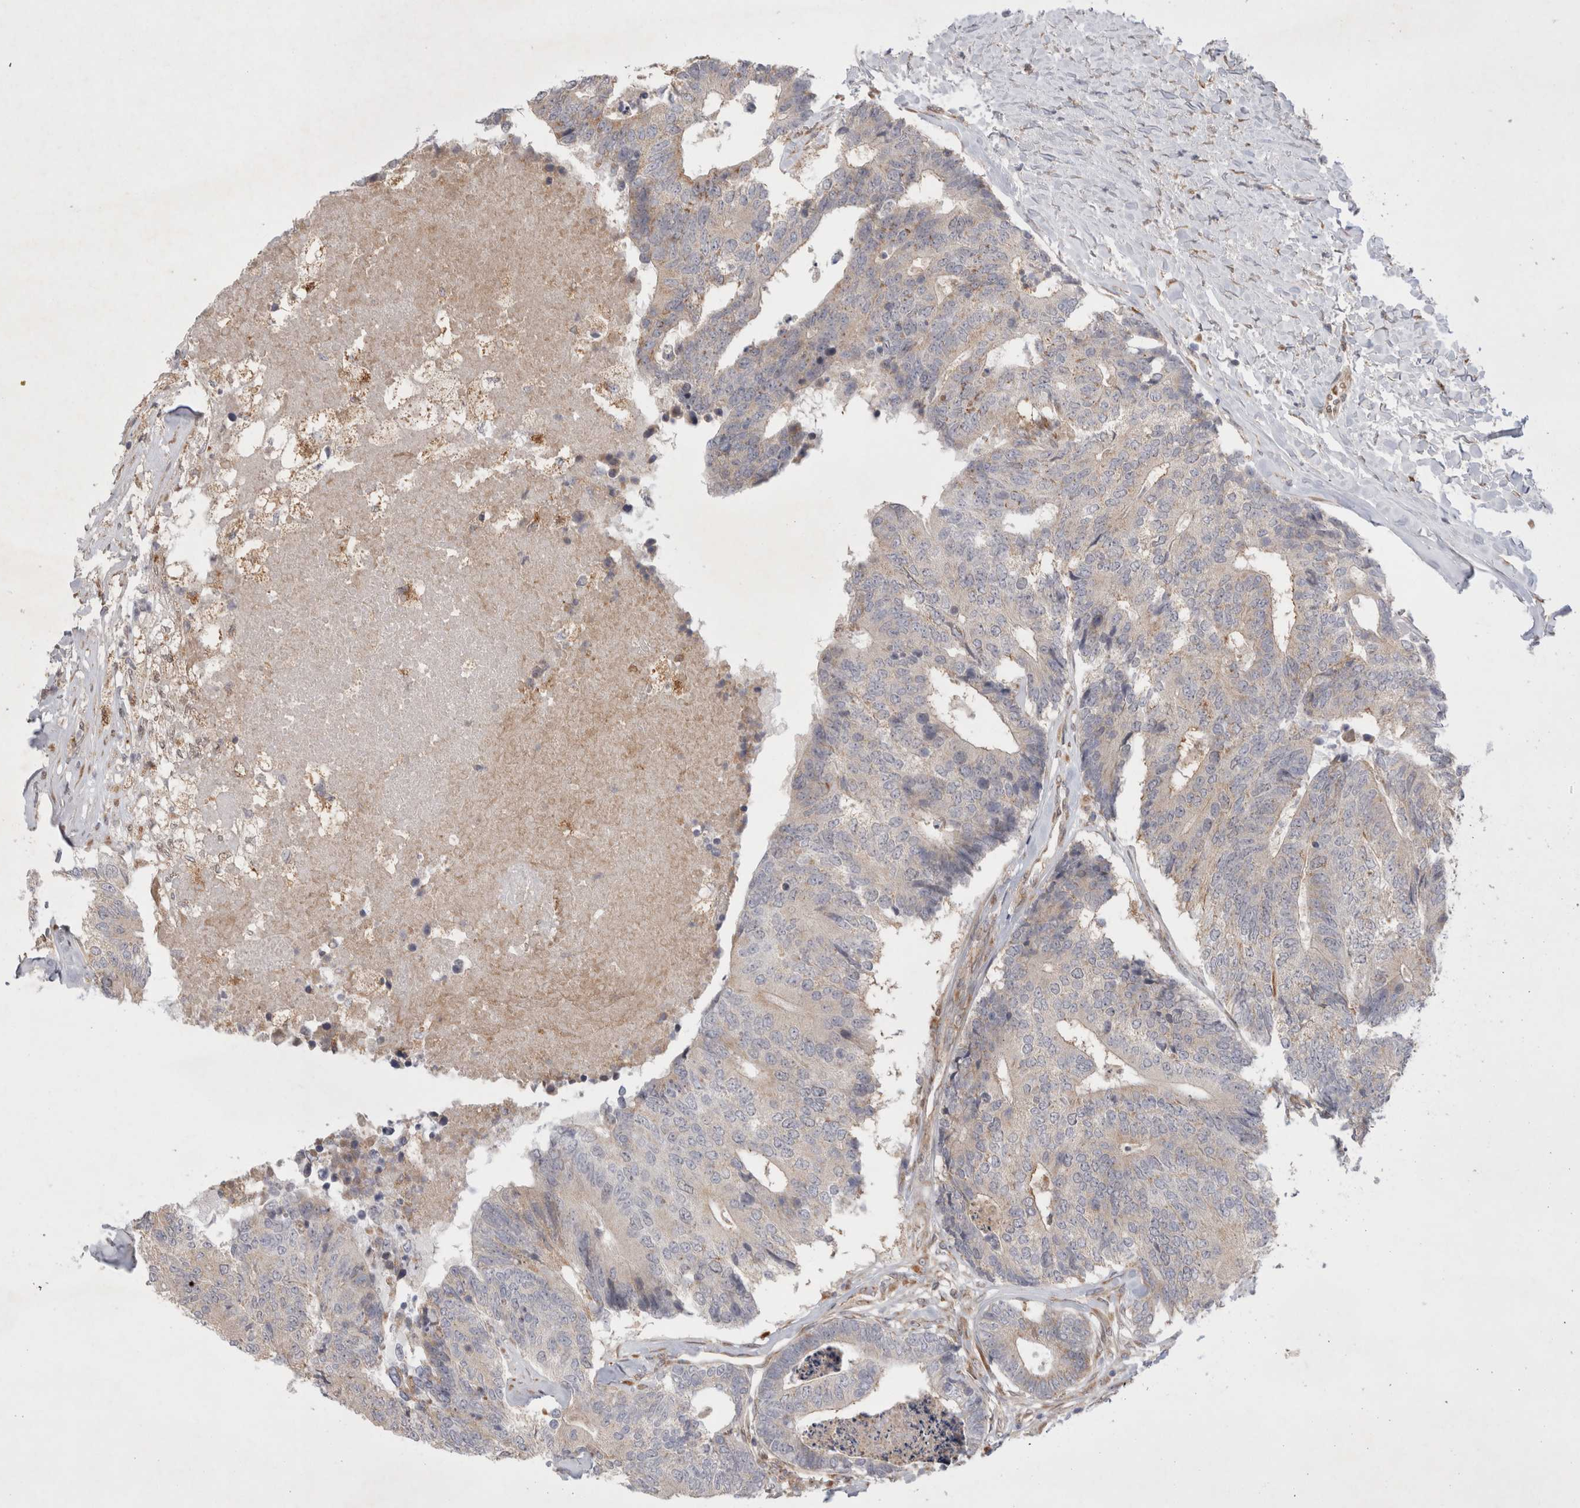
{"staining": {"intensity": "weak", "quantity": "<25%", "location": "cytoplasmic/membranous"}, "tissue": "colorectal cancer", "cell_type": "Tumor cells", "image_type": "cancer", "snomed": [{"axis": "morphology", "description": "Adenocarcinoma, NOS"}, {"axis": "topography", "description": "Colon"}], "caption": "Immunohistochemistry histopathology image of neoplastic tissue: colorectal cancer stained with DAB demonstrates no significant protein staining in tumor cells.", "gene": "NPC1", "patient": {"sex": "female", "age": 67}}